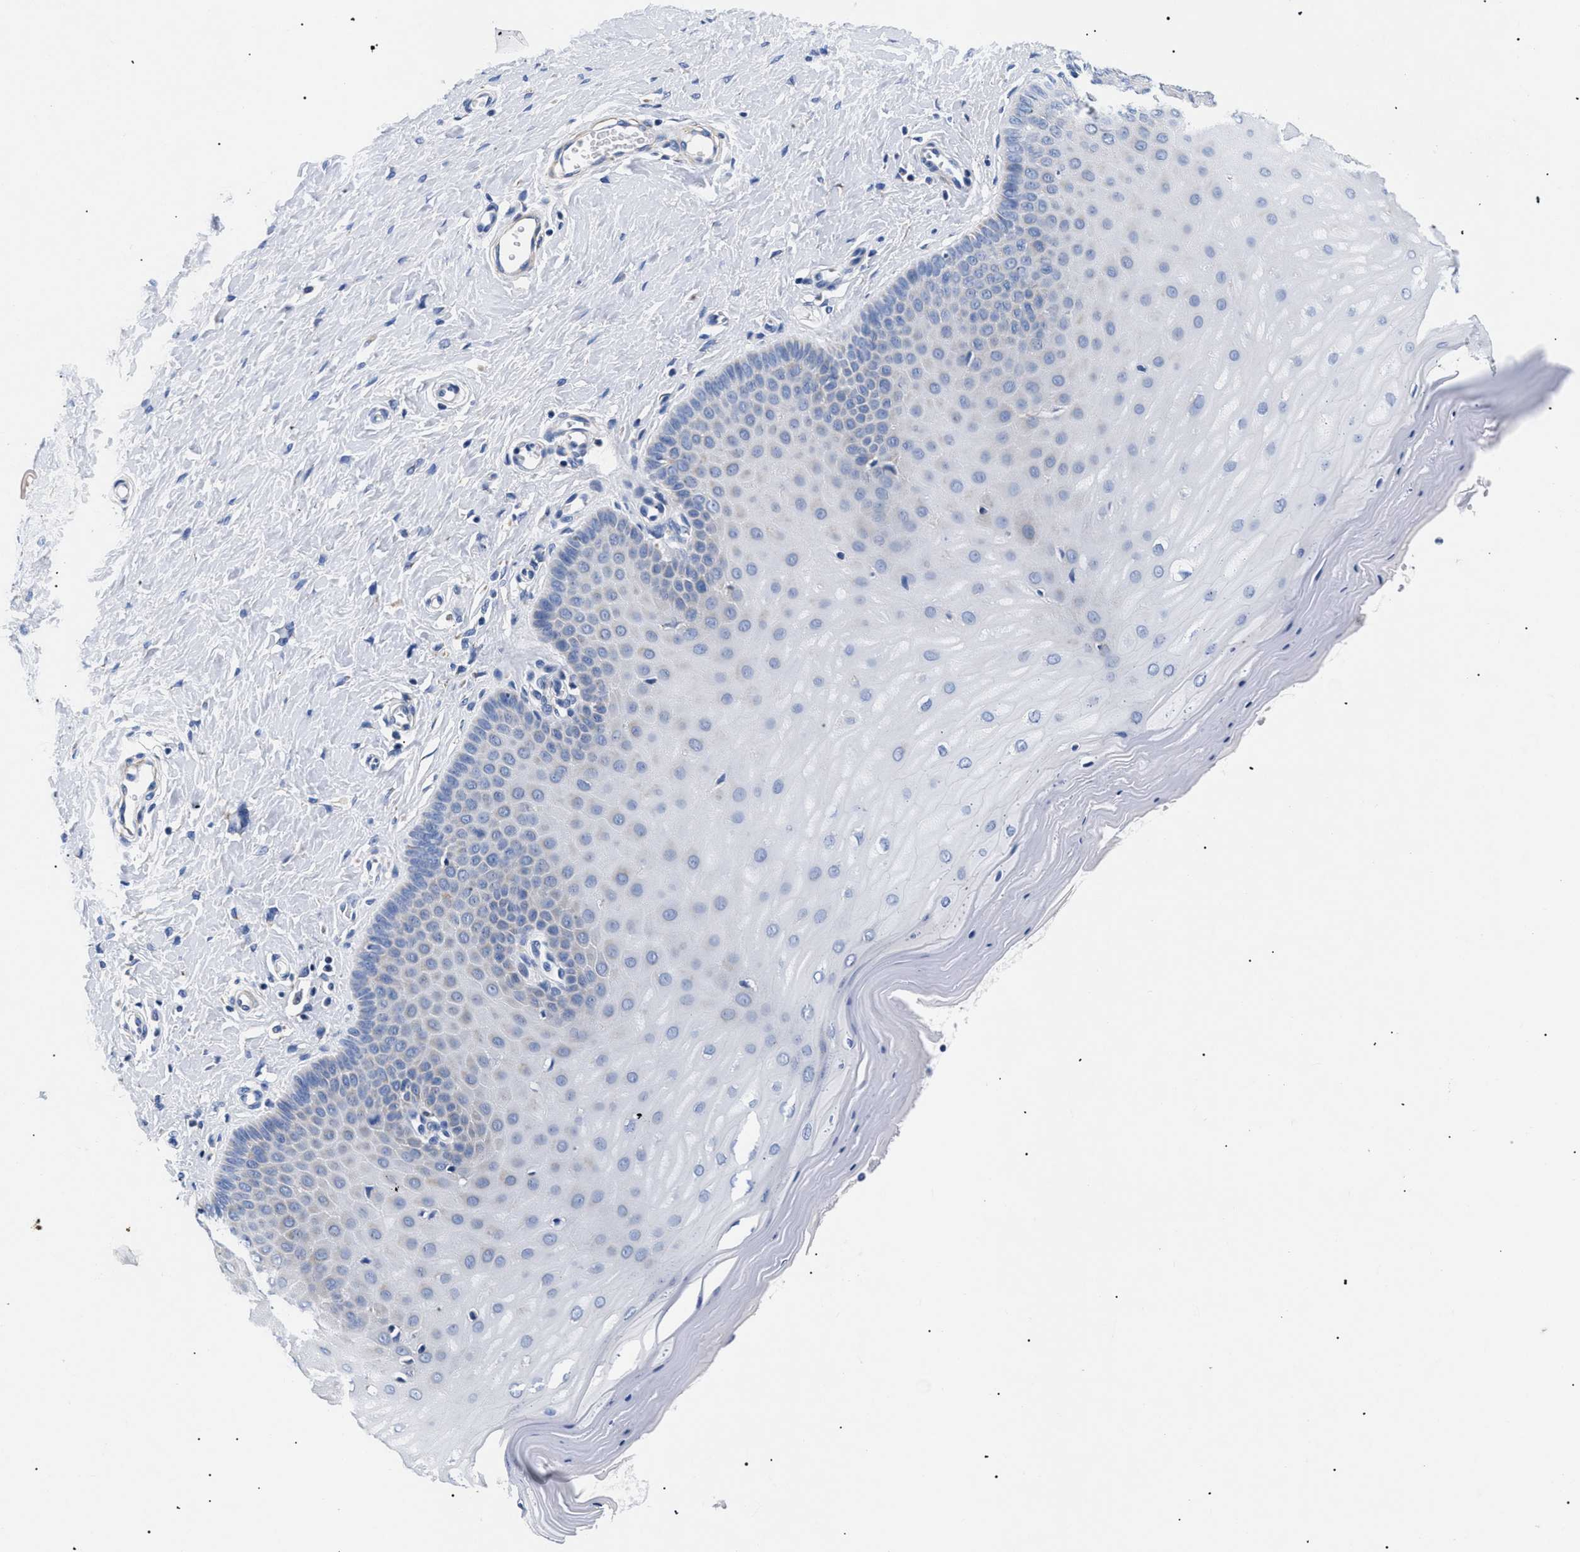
{"staining": {"intensity": "negative", "quantity": "none", "location": "none"}, "tissue": "cervix", "cell_type": "Glandular cells", "image_type": "normal", "snomed": [{"axis": "morphology", "description": "Normal tissue, NOS"}, {"axis": "topography", "description": "Cervix"}], "caption": "This is an IHC histopathology image of unremarkable cervix. There is no expression in glandular cells.", "gene": "GPR149", "patient": {"sex": "female", "age": 55}}